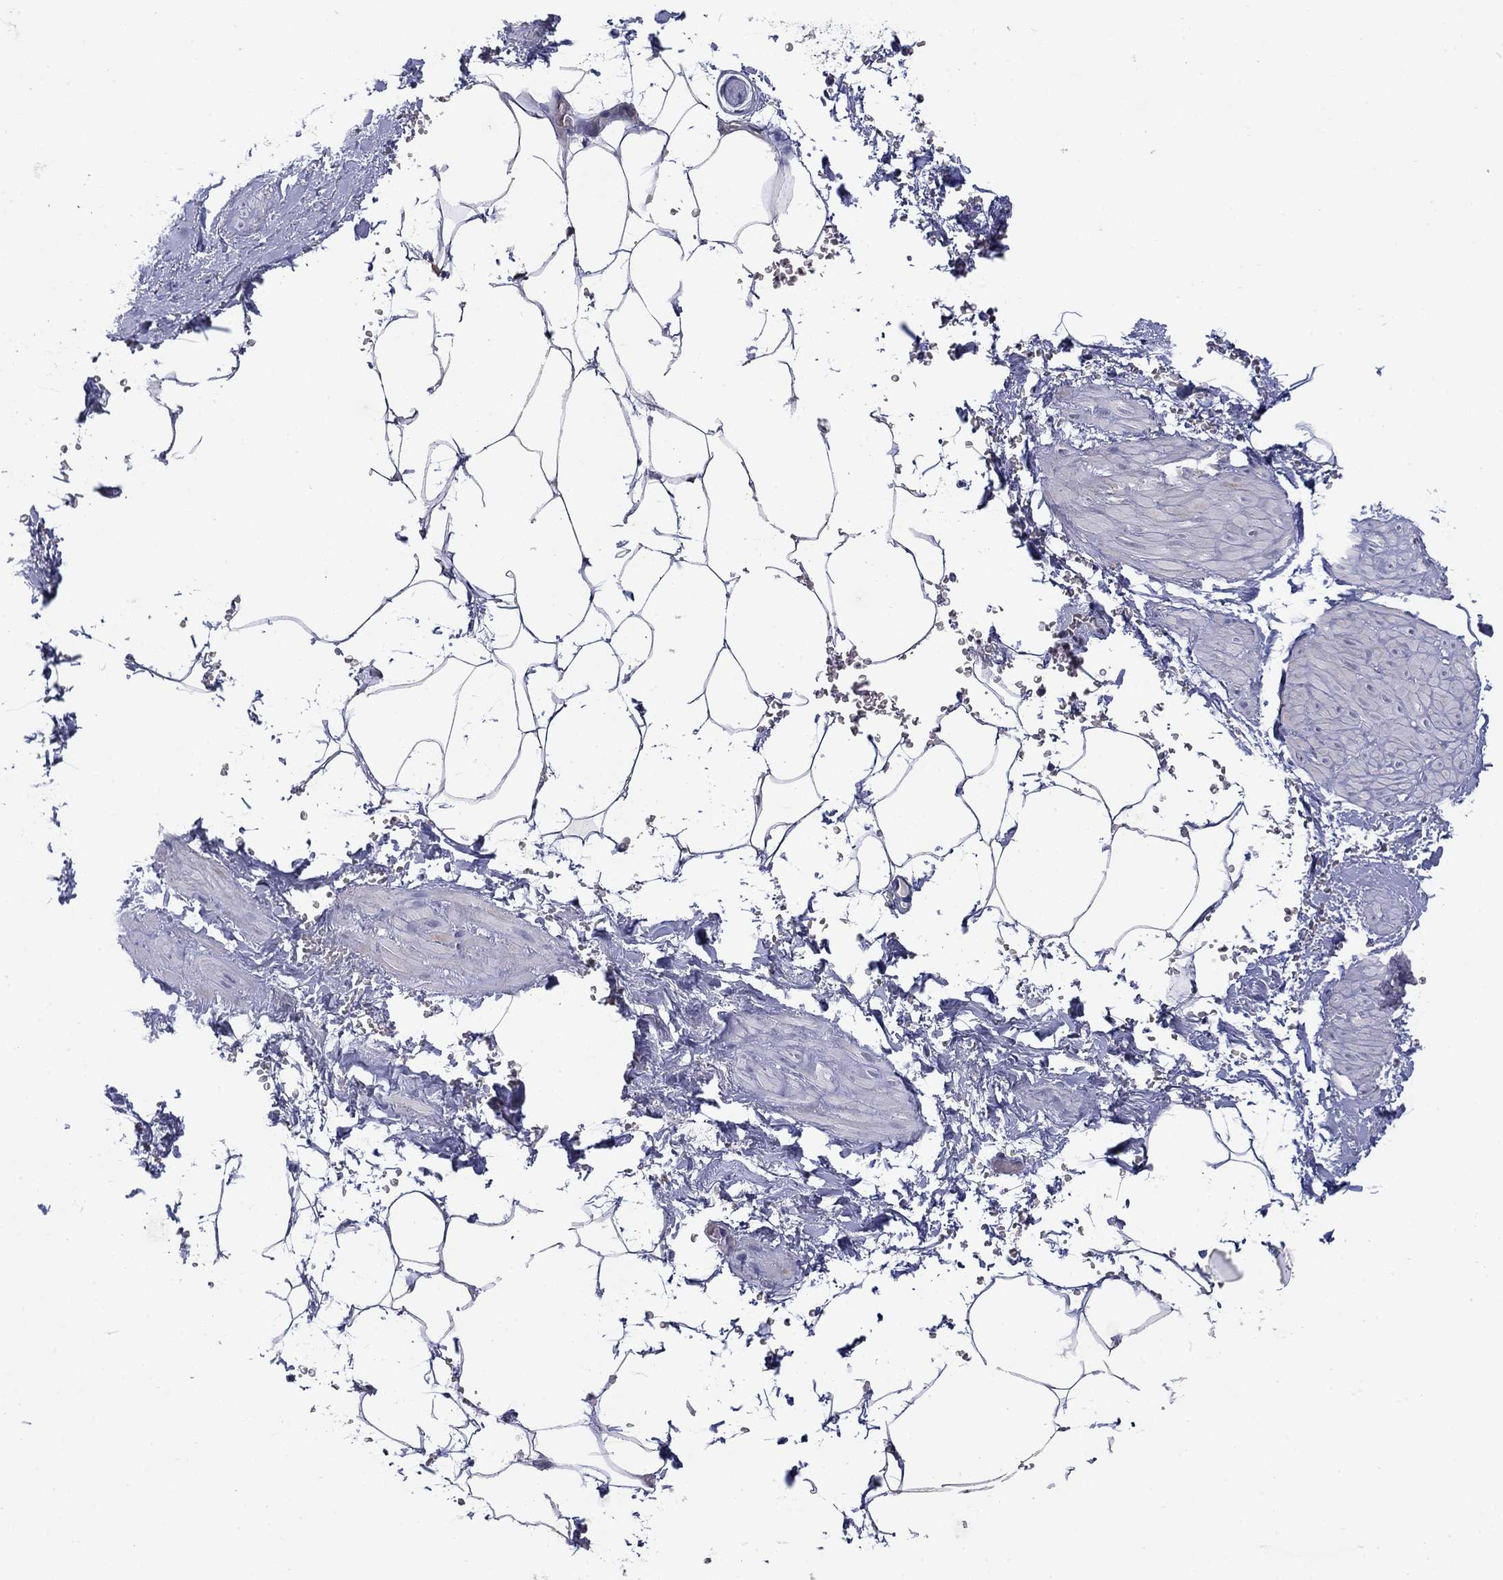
{"staining": {"intensity": "negative", "quantity": "none", "location": "none"}, "tissue": "adipose tissue", "cell_type": "Adipocytes", "image_type": "normal", "snomed": [{"axis": "morphology", "description": "Normal tissue, NOS"}, {"axis": "topography", "description": "Soft tissue"}, {"axis": "topography", "description": "Adipose tissue"}, {"axis": "topography", "description": "Vascular tissue"}, {"axis": "topography", "description": "Peripheral nerve tissue"}], "caption": "IHC of benign adipose tissue exhibits no staining in adipocytes.", "gene": "GRIA3", "patient": {"sex": "male", "age": 68}}